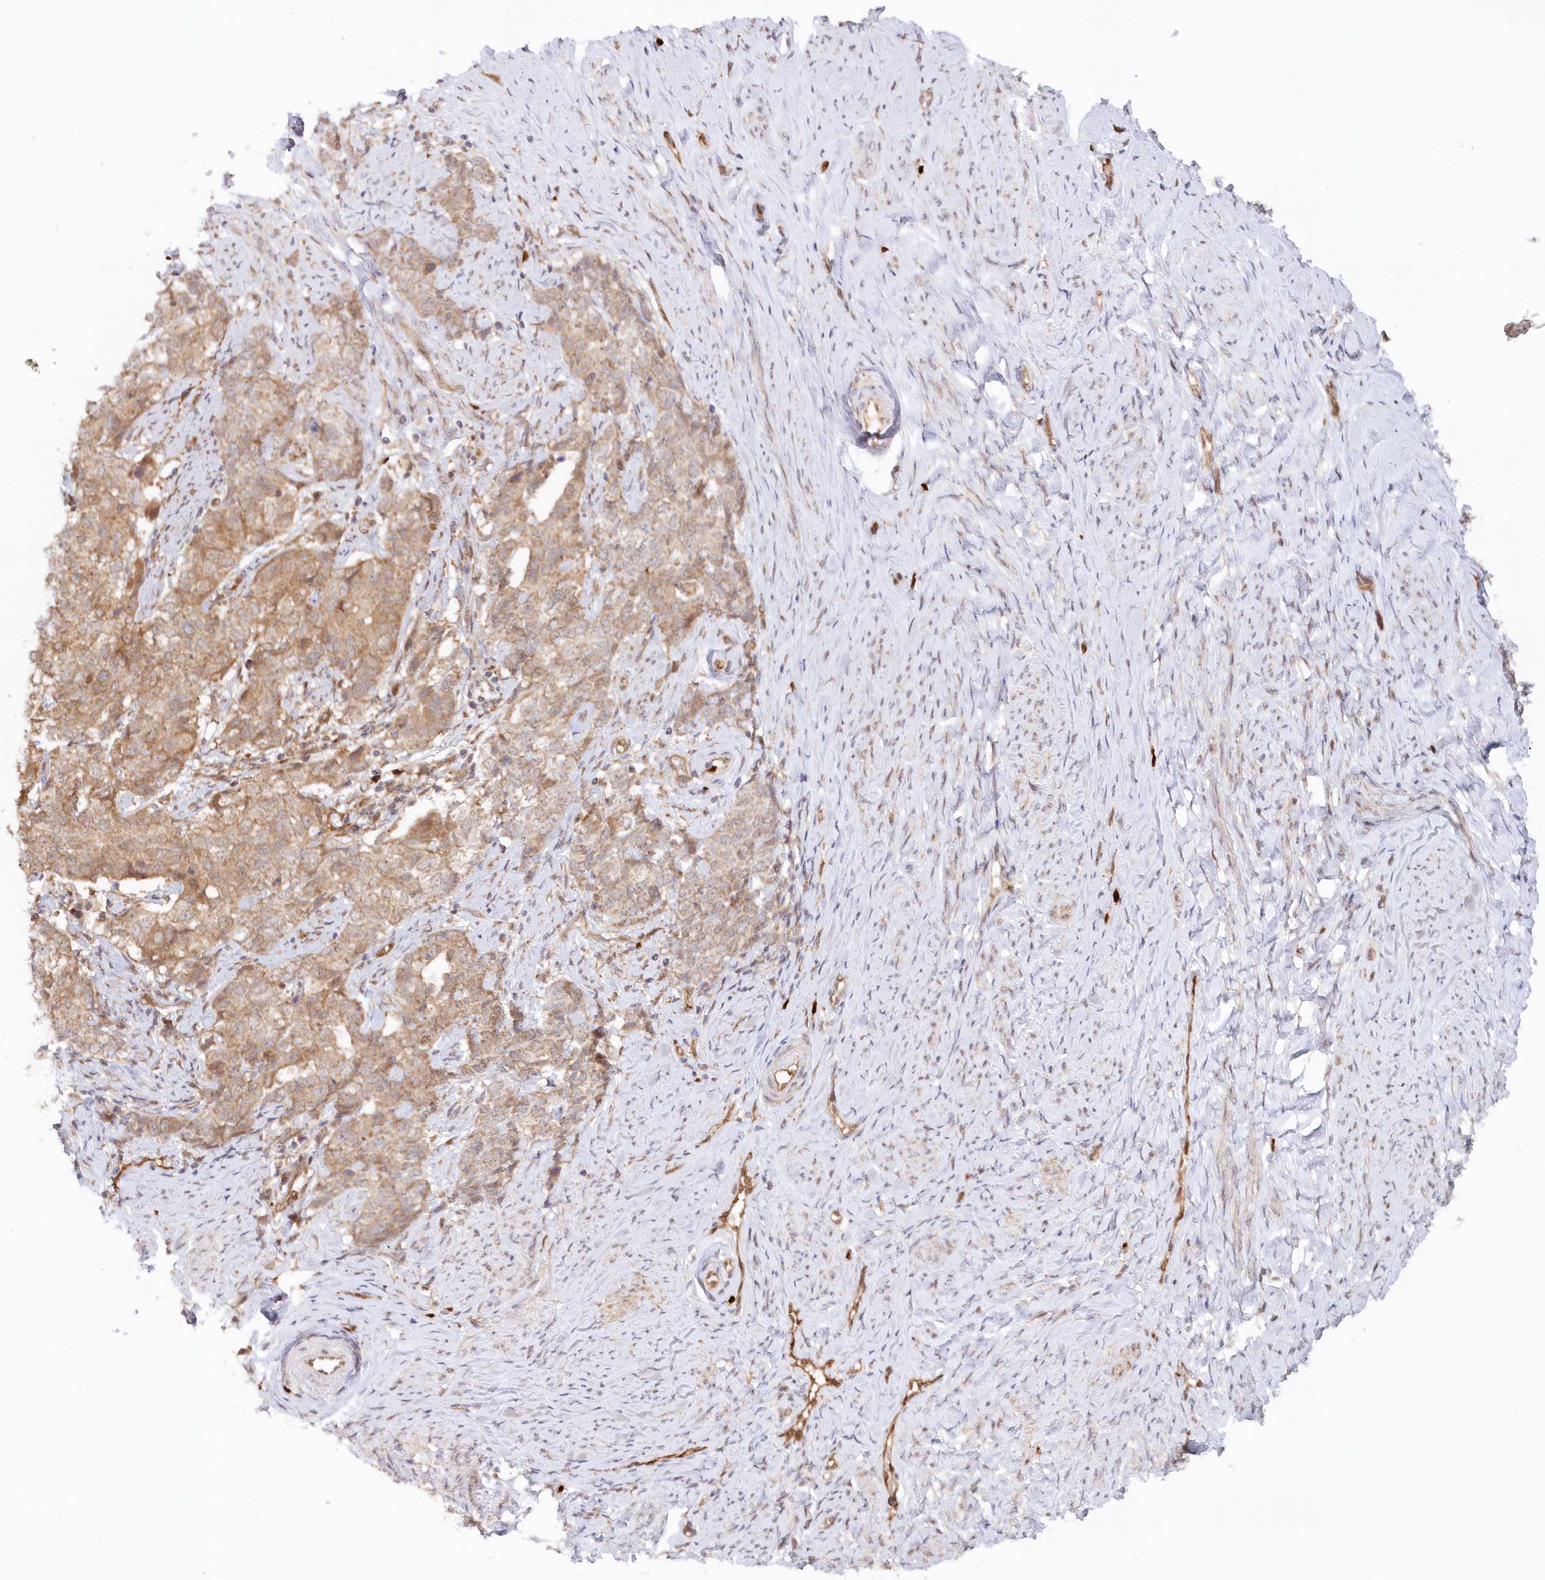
{"staining": {"intensity": "weak", "quantity": ">75%", "location": "cytoplasmic/membranous"}, "tissue": "cervical cancer", "cell_type": "Tumor cells", "image_type": "cancer", "snomed": [{"axis": "morphology", "description": "Squamous cell carcinoma, NOS"}, {"axis": "topography", "description": "Cervix"}], "caption": "Human cervical squamous cell carcinoma stained for a protein (brown) displays weak cytoplasmic/membranous positive expression in about >75% of tumor cells.", "gene": "GBE1", "patient": {"sex": "female", "age": 63}}